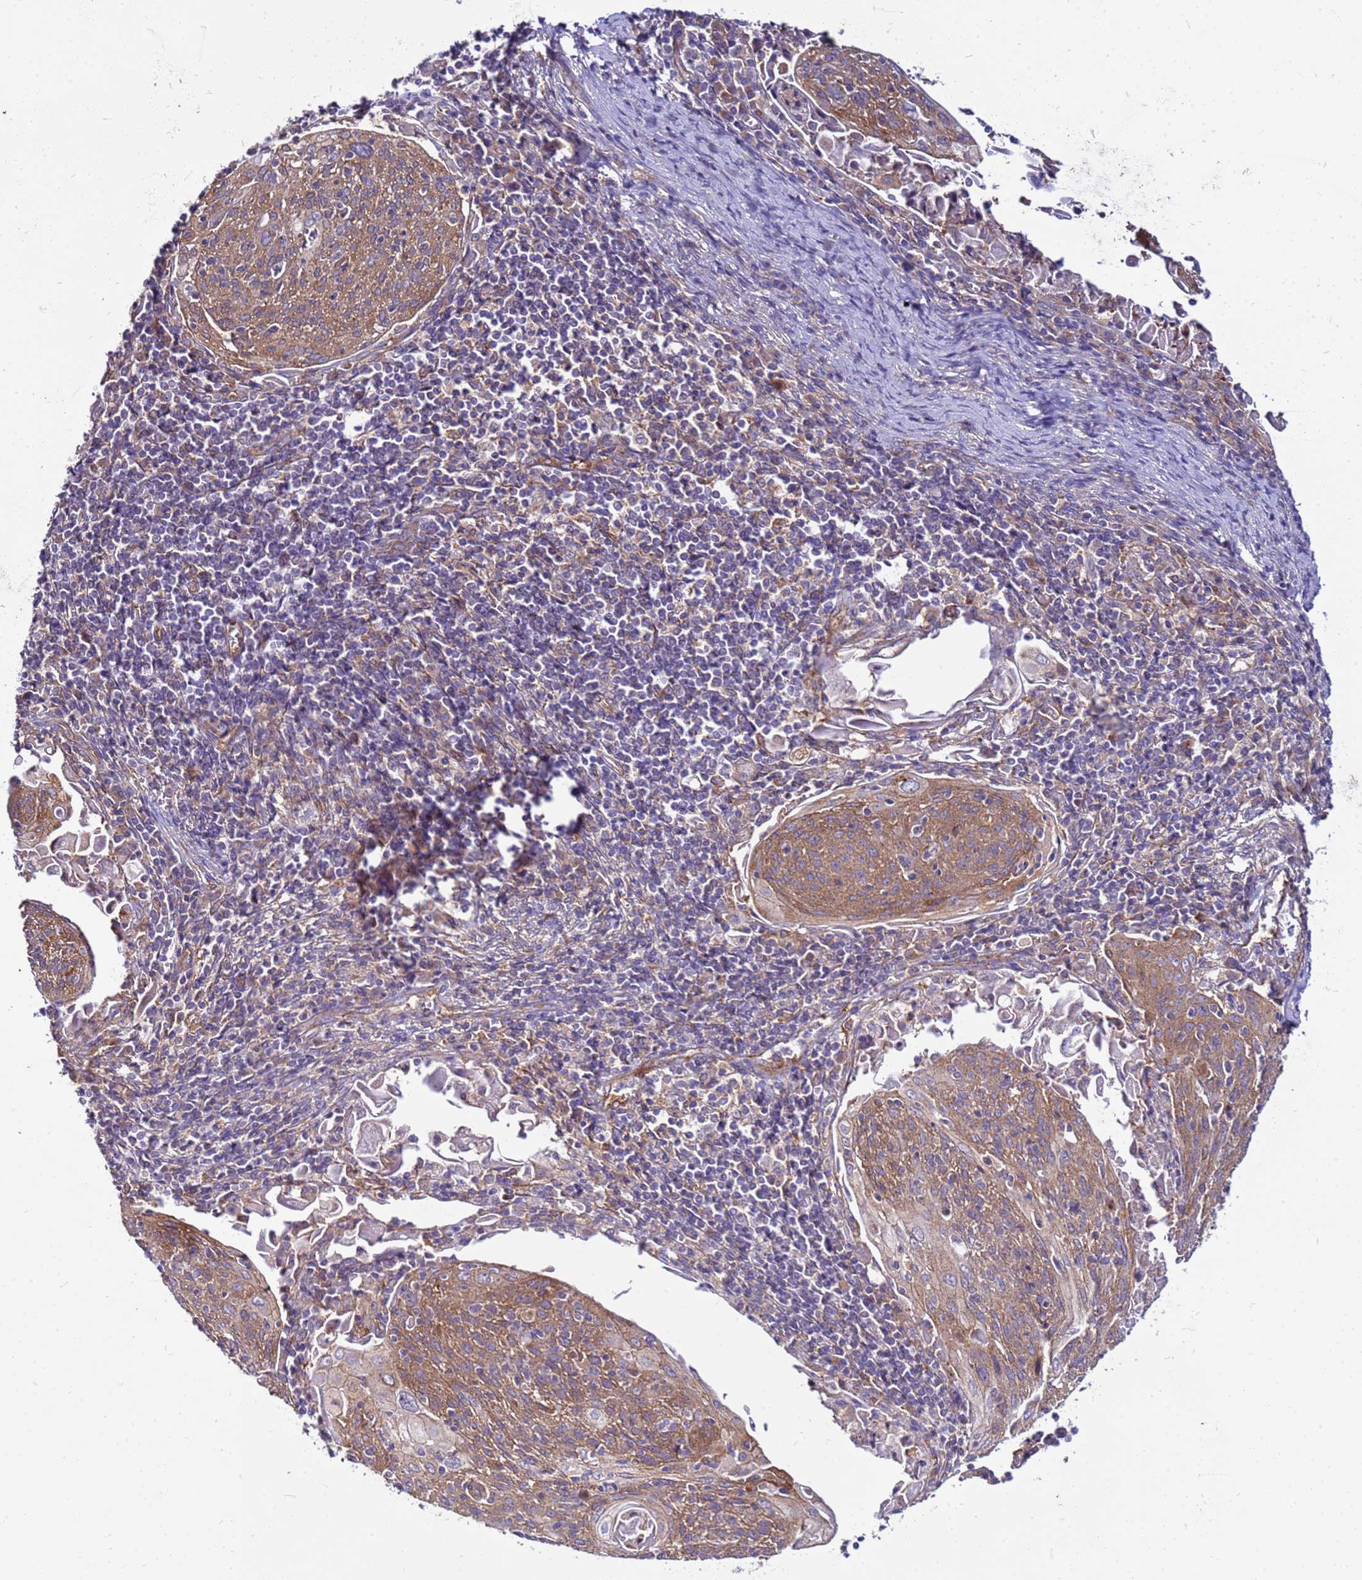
{"staining": {"intensity": "moderate", "quantity": ">75%", "location": "cytoplasmic/membranous"}, "tissue": "cervical cancer", "cell_type": "Tumor cells", "image_type": "cancer", "snomed": [{"axis": "morphology", "description": "Squamous cell carcinoma, NOS"}, {"axis": "topography", "description": "Cervix"}], "caption": "DAB (3,3'-diaminobenzidine) immunohistochemical staining of cervical squamous cell carcinoma exhibits moderate cytoplasmic/membranous protein staining in about >75% of tumor cells. (brown staining indicates protein expression, while blue staining denotes nuclei).", "gene": "PKD1", "patient": {"sex": "female", "age": 67}}